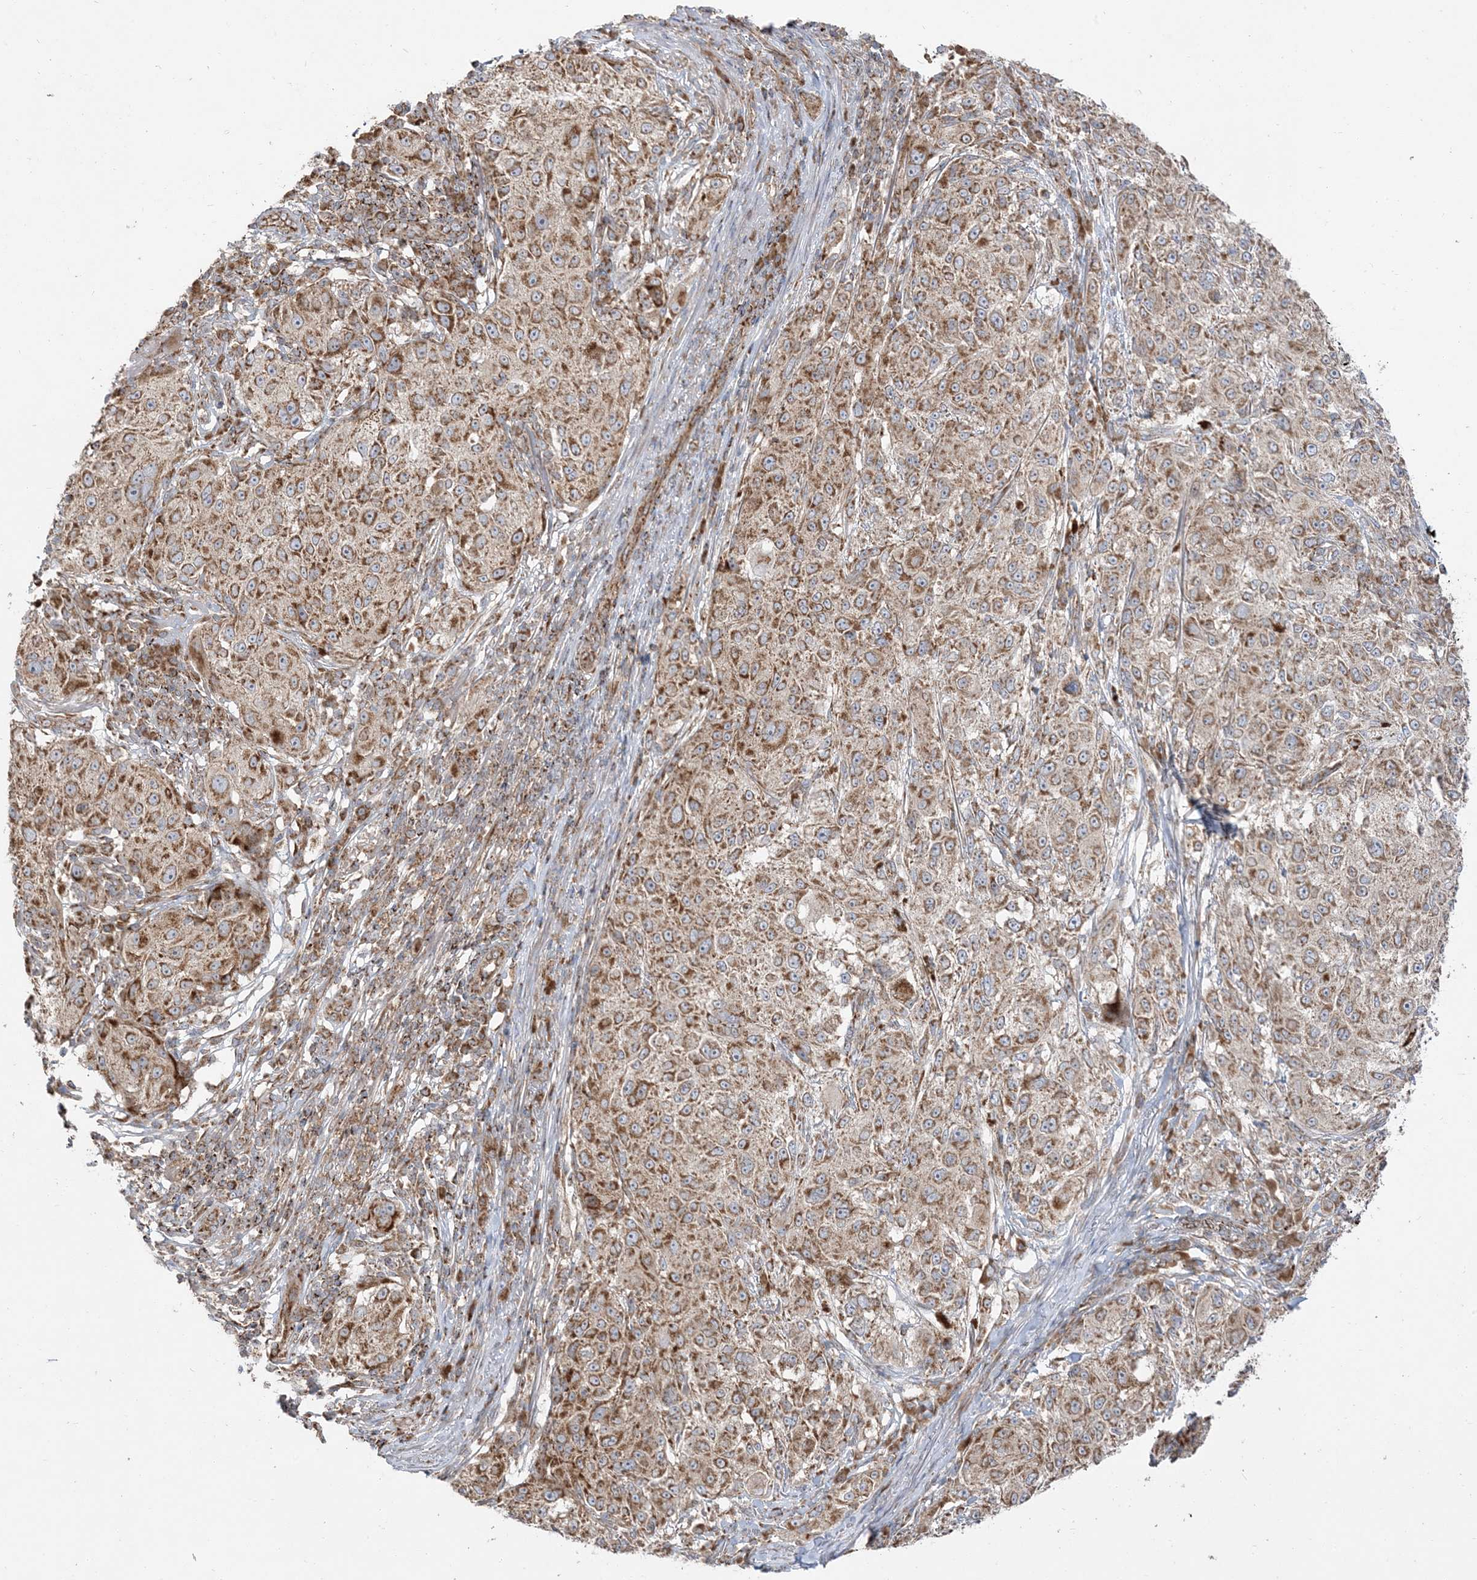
{"staining": {"intensity": "moderate", "quantity": ">75%", "location": "cytoplasmic/membranous"}, "tissue": "melanoma", "cell_type": "Tumor cells", "image_type": "cancer", "snomed": [{"axis": "morphology", "description": "Necrosis, NOS"}, {"axis": "morphology", "description": "Malignant melanoma, NOS"}, {"axis": "topography", "description": "Skin"}], "caption": "IHC micrograph of human malignant melanoma stained for a protein (brown), which reveals medium levels of moderate cytoplasmic/membranous positivity in about >75% of tumor cells.", "gene": "AARS2", "patient": {"sex": "female", "age": 87}}